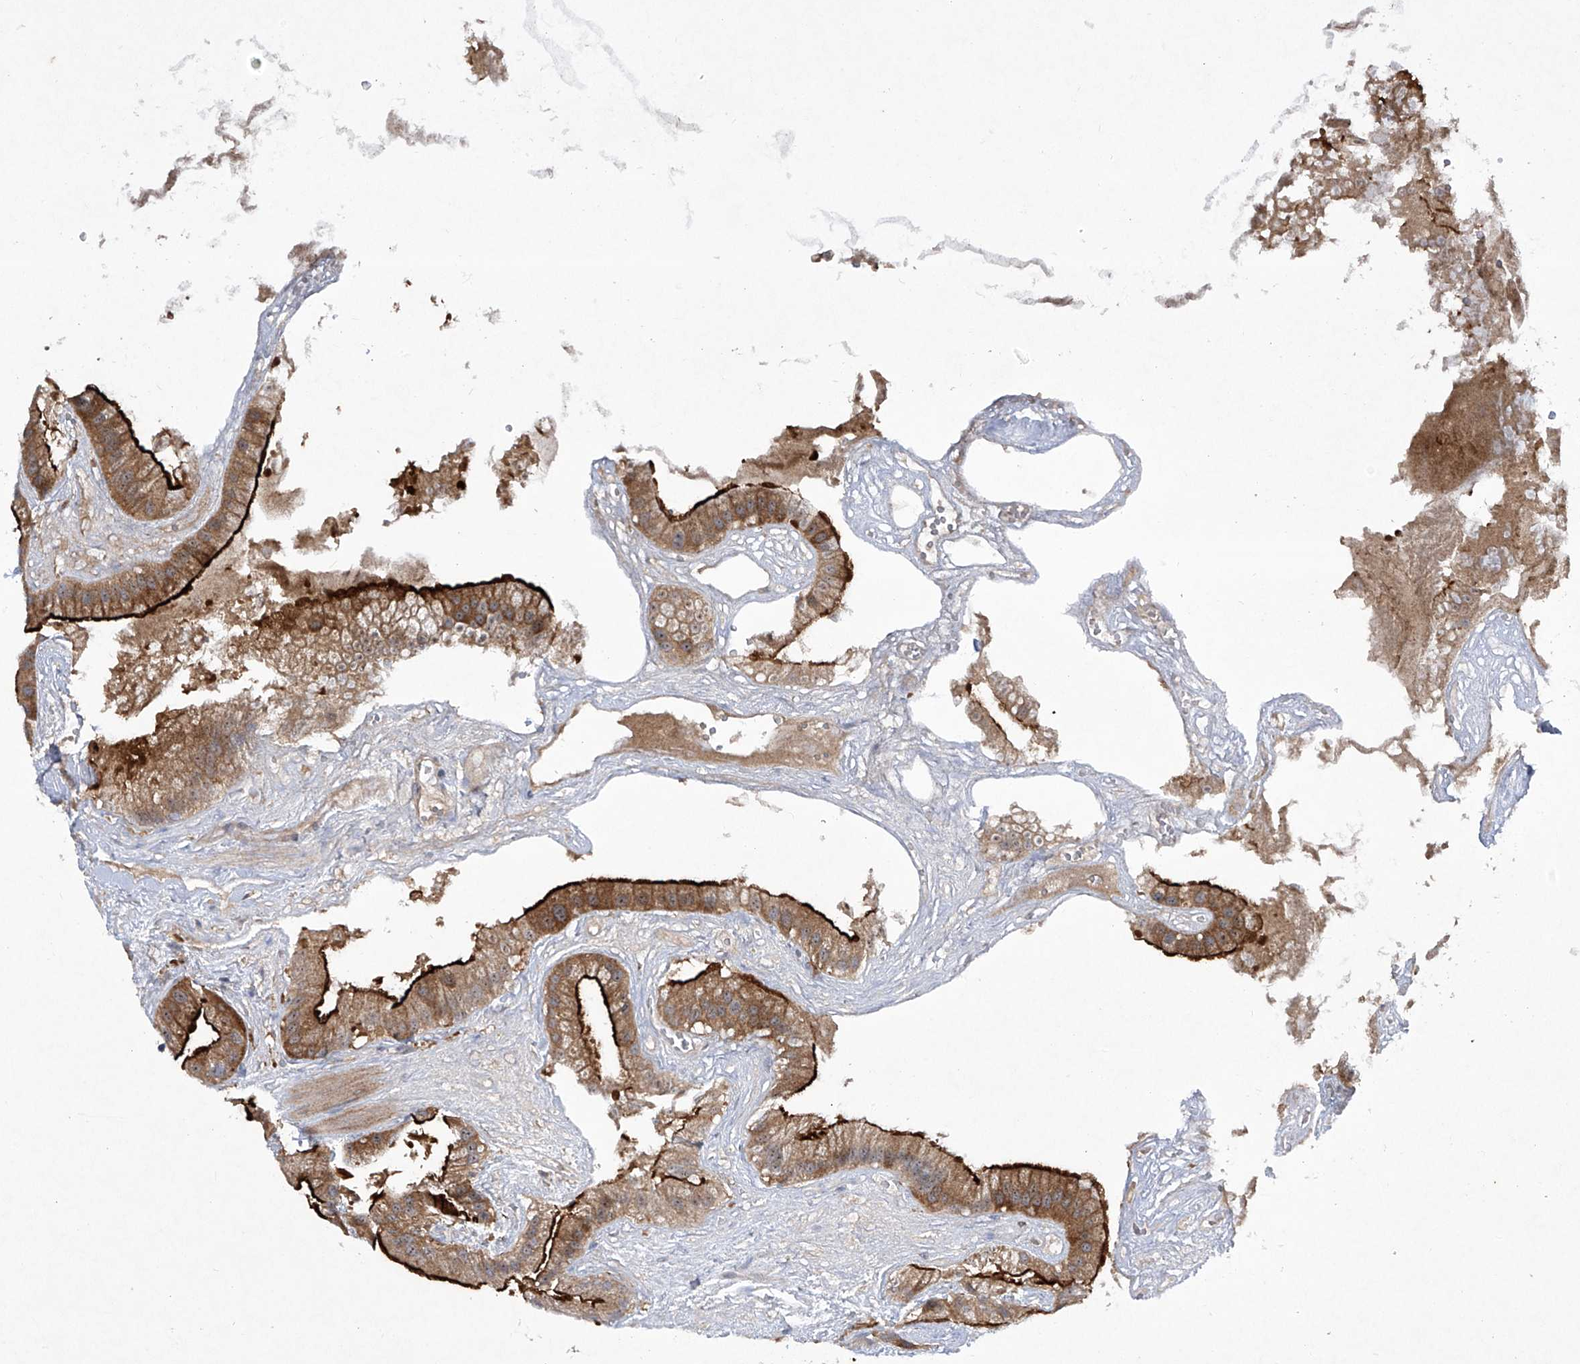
{"staining": {"intensity": "strong", "quantity": ">75%", "location": "cytoplasmic/membranous"}, "tissue": "gallbladder", "cell_type": "Glandular cells", "image_type": "normal", "snomed": [{"axis": "morphology", "description": "Normal tissue, NOS"}, {"axis": "topography", "description": "Gallbladder"}], "caption": "This histopathology image exhibits benign gallbladder stained with IHC to label a protein in brown. The cytoplasmic/membranous of glandular cells show strong positivity for the protein. Nuclei are counter-stained blue.", "gene": "CISH", "patient": {"sex": "male", "age": 55}}